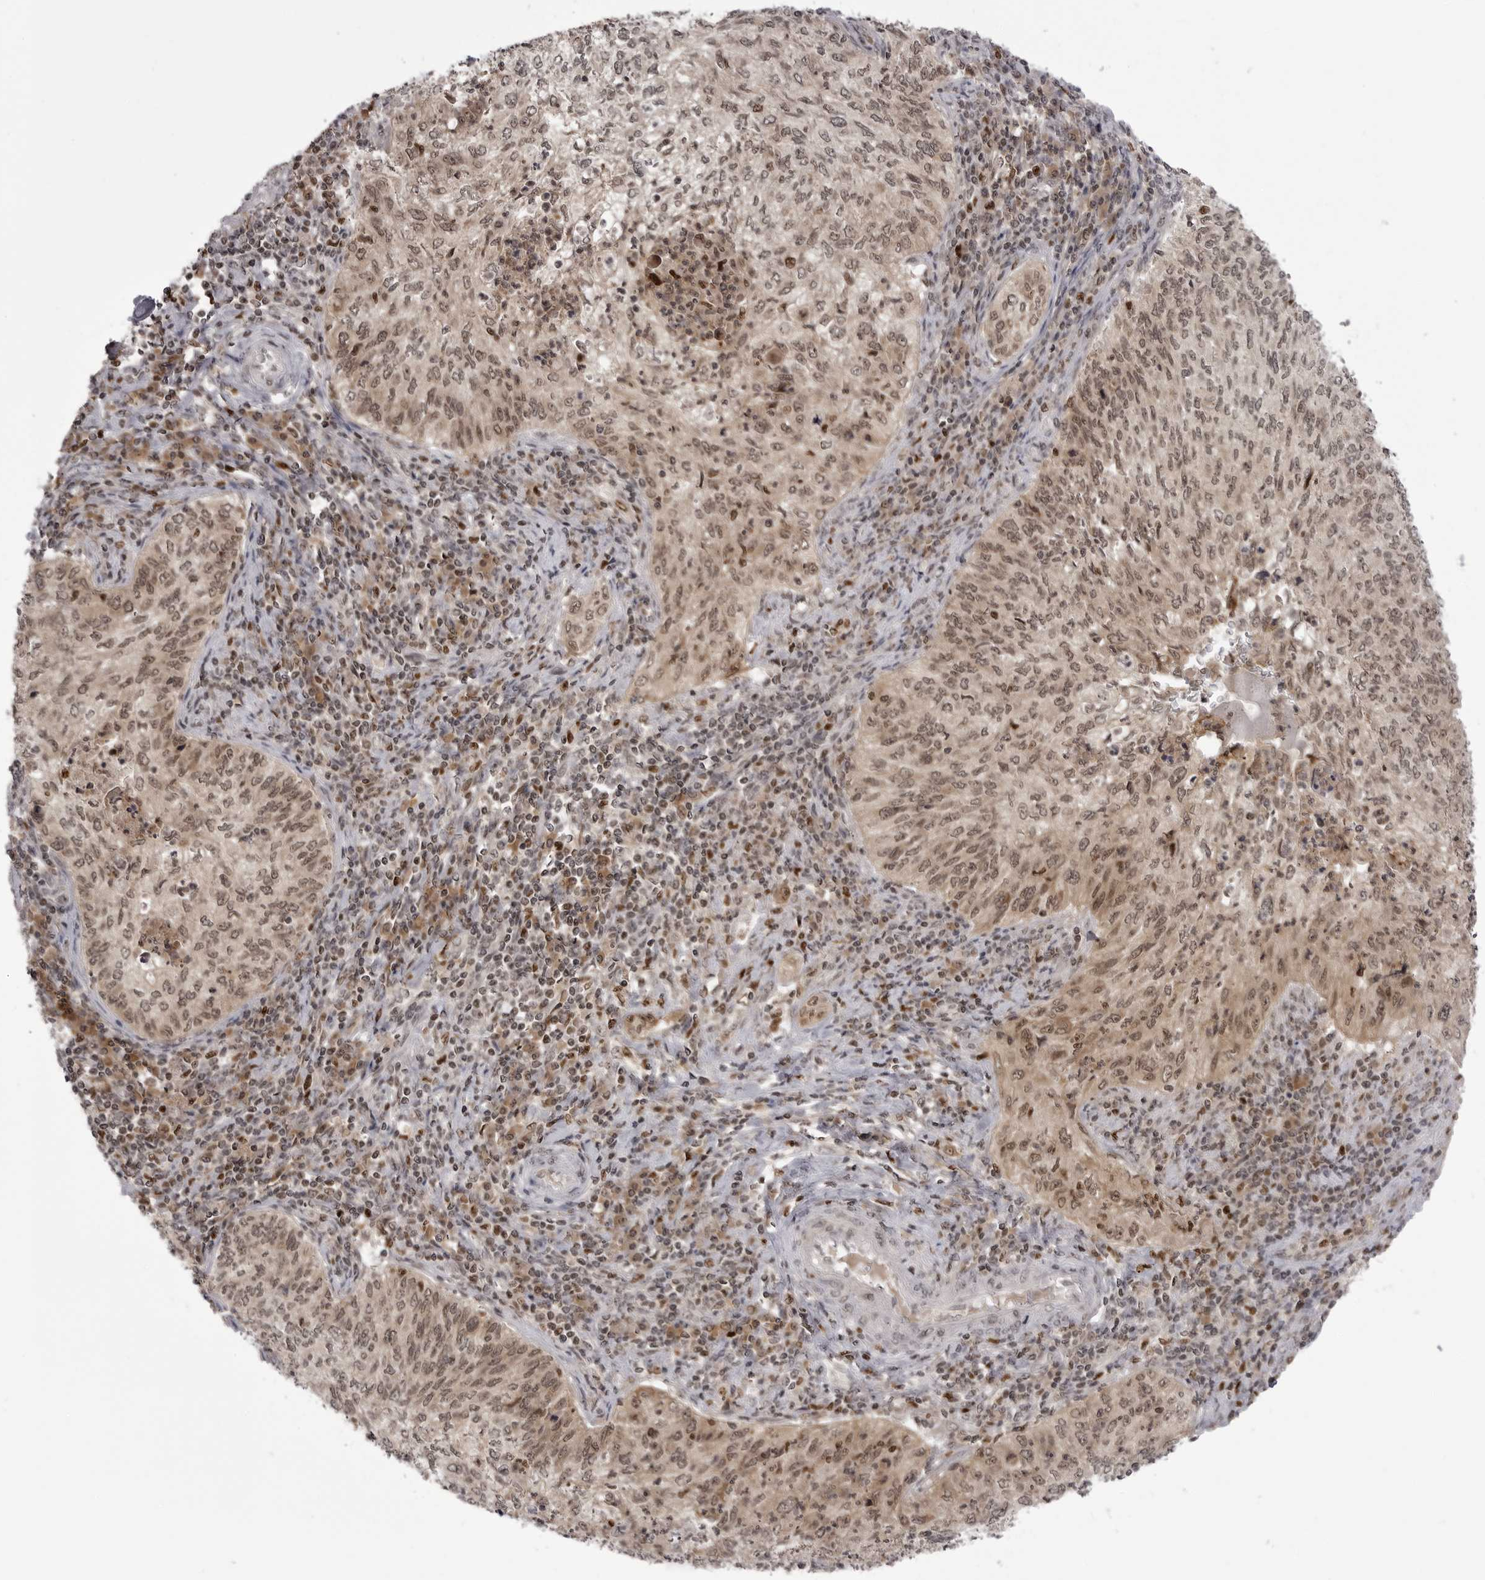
{"staining": {"intensity": "moderate", "quantity": ">75%", "location": "cytoplasmic/membranous,nuclear"}, "tissue": "cervical cancer", "cell_type": "Tumor cells", "image_type": "cancer", "snomed": [{"axis": "morphology", "description": "Squamous cell carcinoma, NOS"}, {"axis": "topography", "description": "Cervix"}], "caption": "Protein analysis of cervical cancer tissue displays moderate cytoplasmic/membranous and nuclear staining in about >75% of tumor cells.", "gene": "PTK2B", "patient": {"sex": "female", "age": 30}}